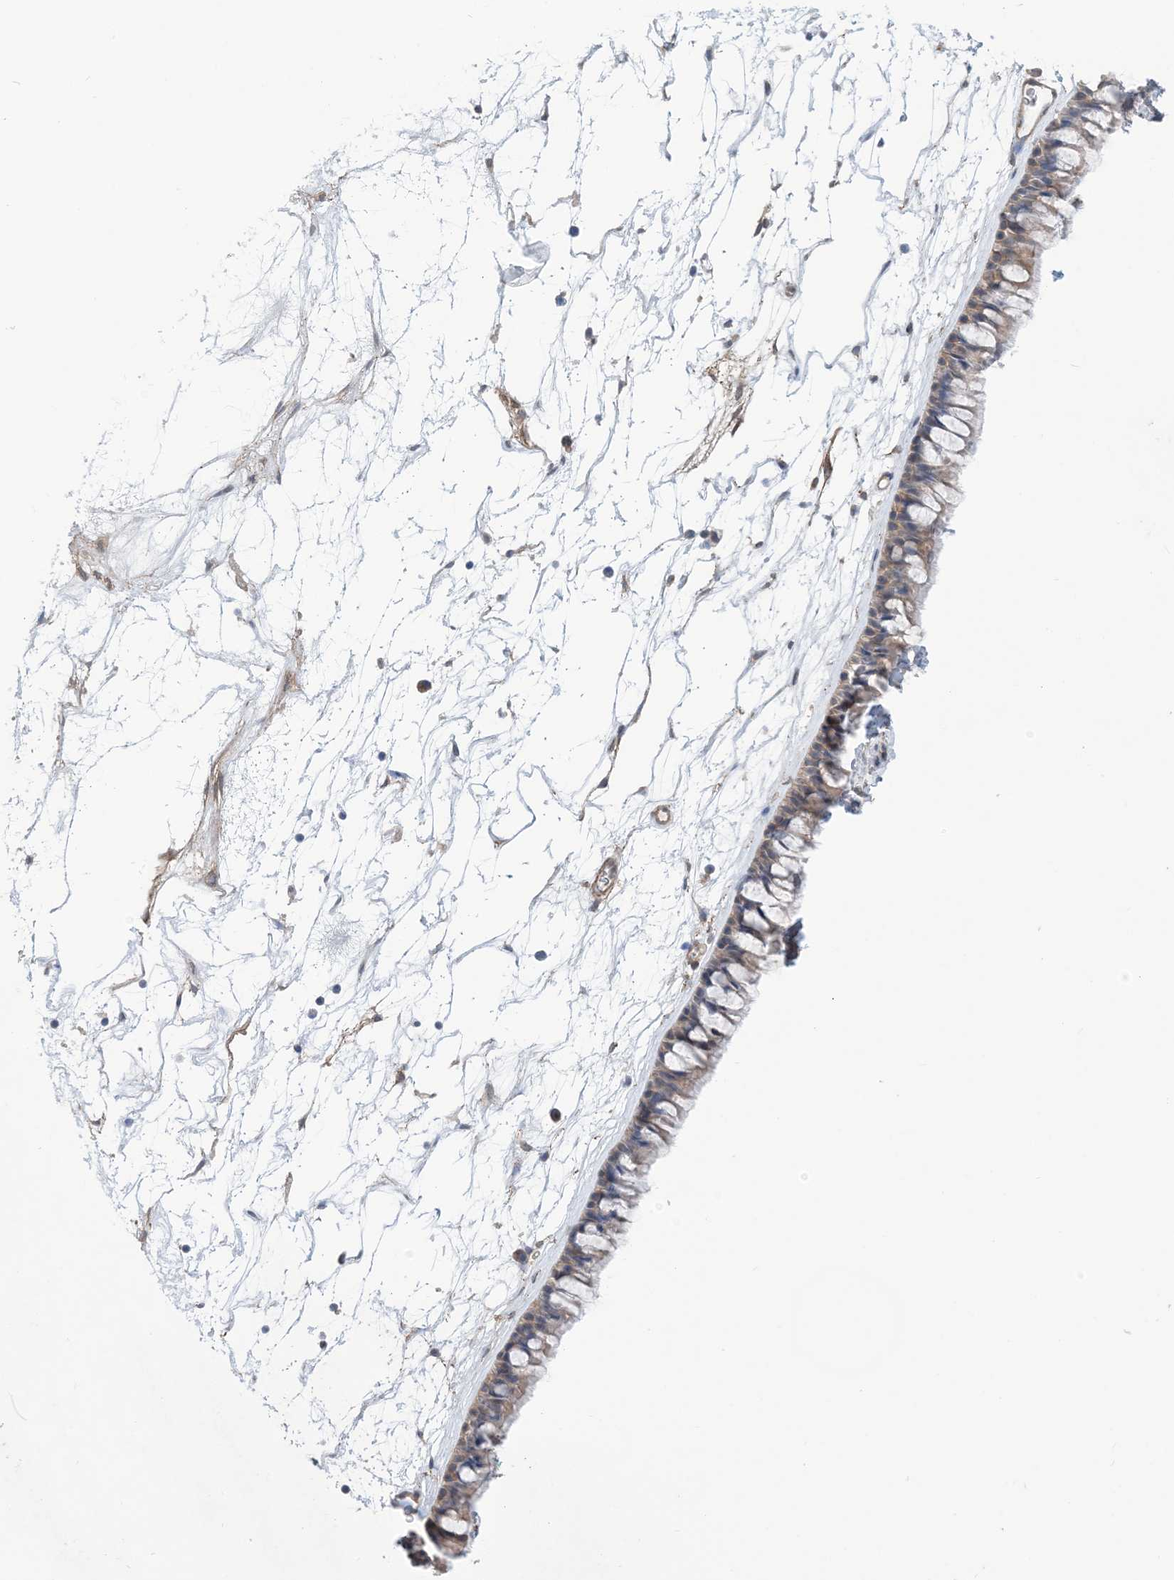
{"staining": {"intensity": "weak", "quantity": "25%-75%", "location": "cytoplasmic/membranous"}, "tissue": "nasopharynx", "cell_type": "Respiratory epithelial cells", "image_type": "normal", "snomed": [{"axis": "morphology", "description": "Normal tissue, NOS"}, {"axis": "topography", "description": "Nasopharynx"}], "caption": "The photomicrograph displays immunohistochemical staining of benign nasopharynx. There is weak cytoplasmic/membranous expression is appreciated in approximately 25%-75% of respiratory epithelial cells. Using DAB (brown) and hematoxylin (blue) stains, captured at high magnification using brightfield microscopy.", "gene": "EHBP1", "patient": {"sex": "male", "age": 64}}